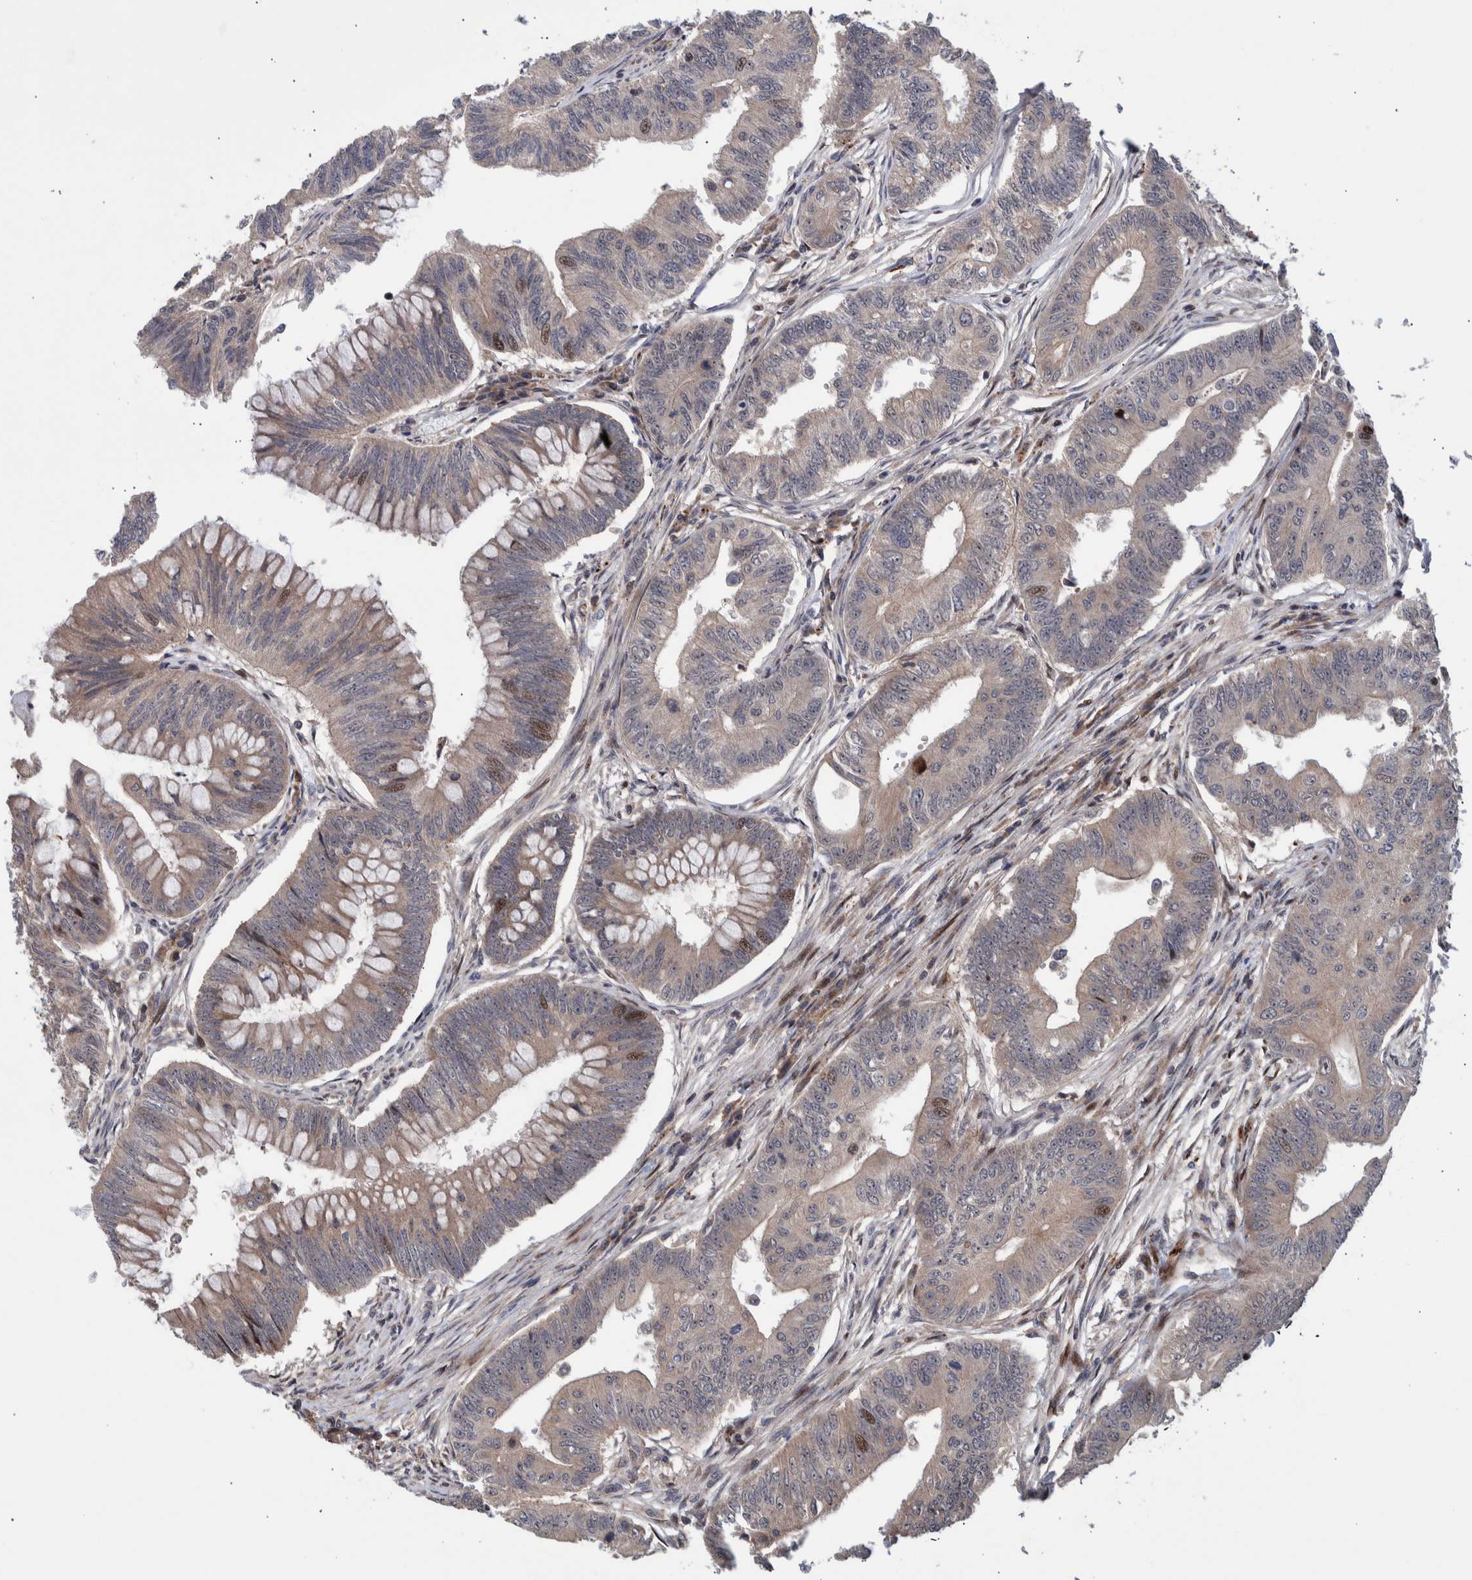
{"staining": {"intensity": "weak", "quantity": "25%-75%", "location": "cytoplasmic/membranous,nuclear"}, "tissue": "colorectal cancer", "cell_type": "Tumor cells", "image_type": "cancer", "snomed": [{"axis": "morphology", "description": "Adenoma, NOS"}, {"axis": "morphology", "description": "Adenocarcinoma, NOS"}, {"axis": "topography", "description": "Colon"}], "caption": "Immunohistochemical staining of colorectal cancer shows low levels of weak cytoplasmic/membranous and nuclear positivity in approximately 25%-75% of tumor cells.", "gene": "SHISA6", "patient": {"sex": "male", "age": 79}}